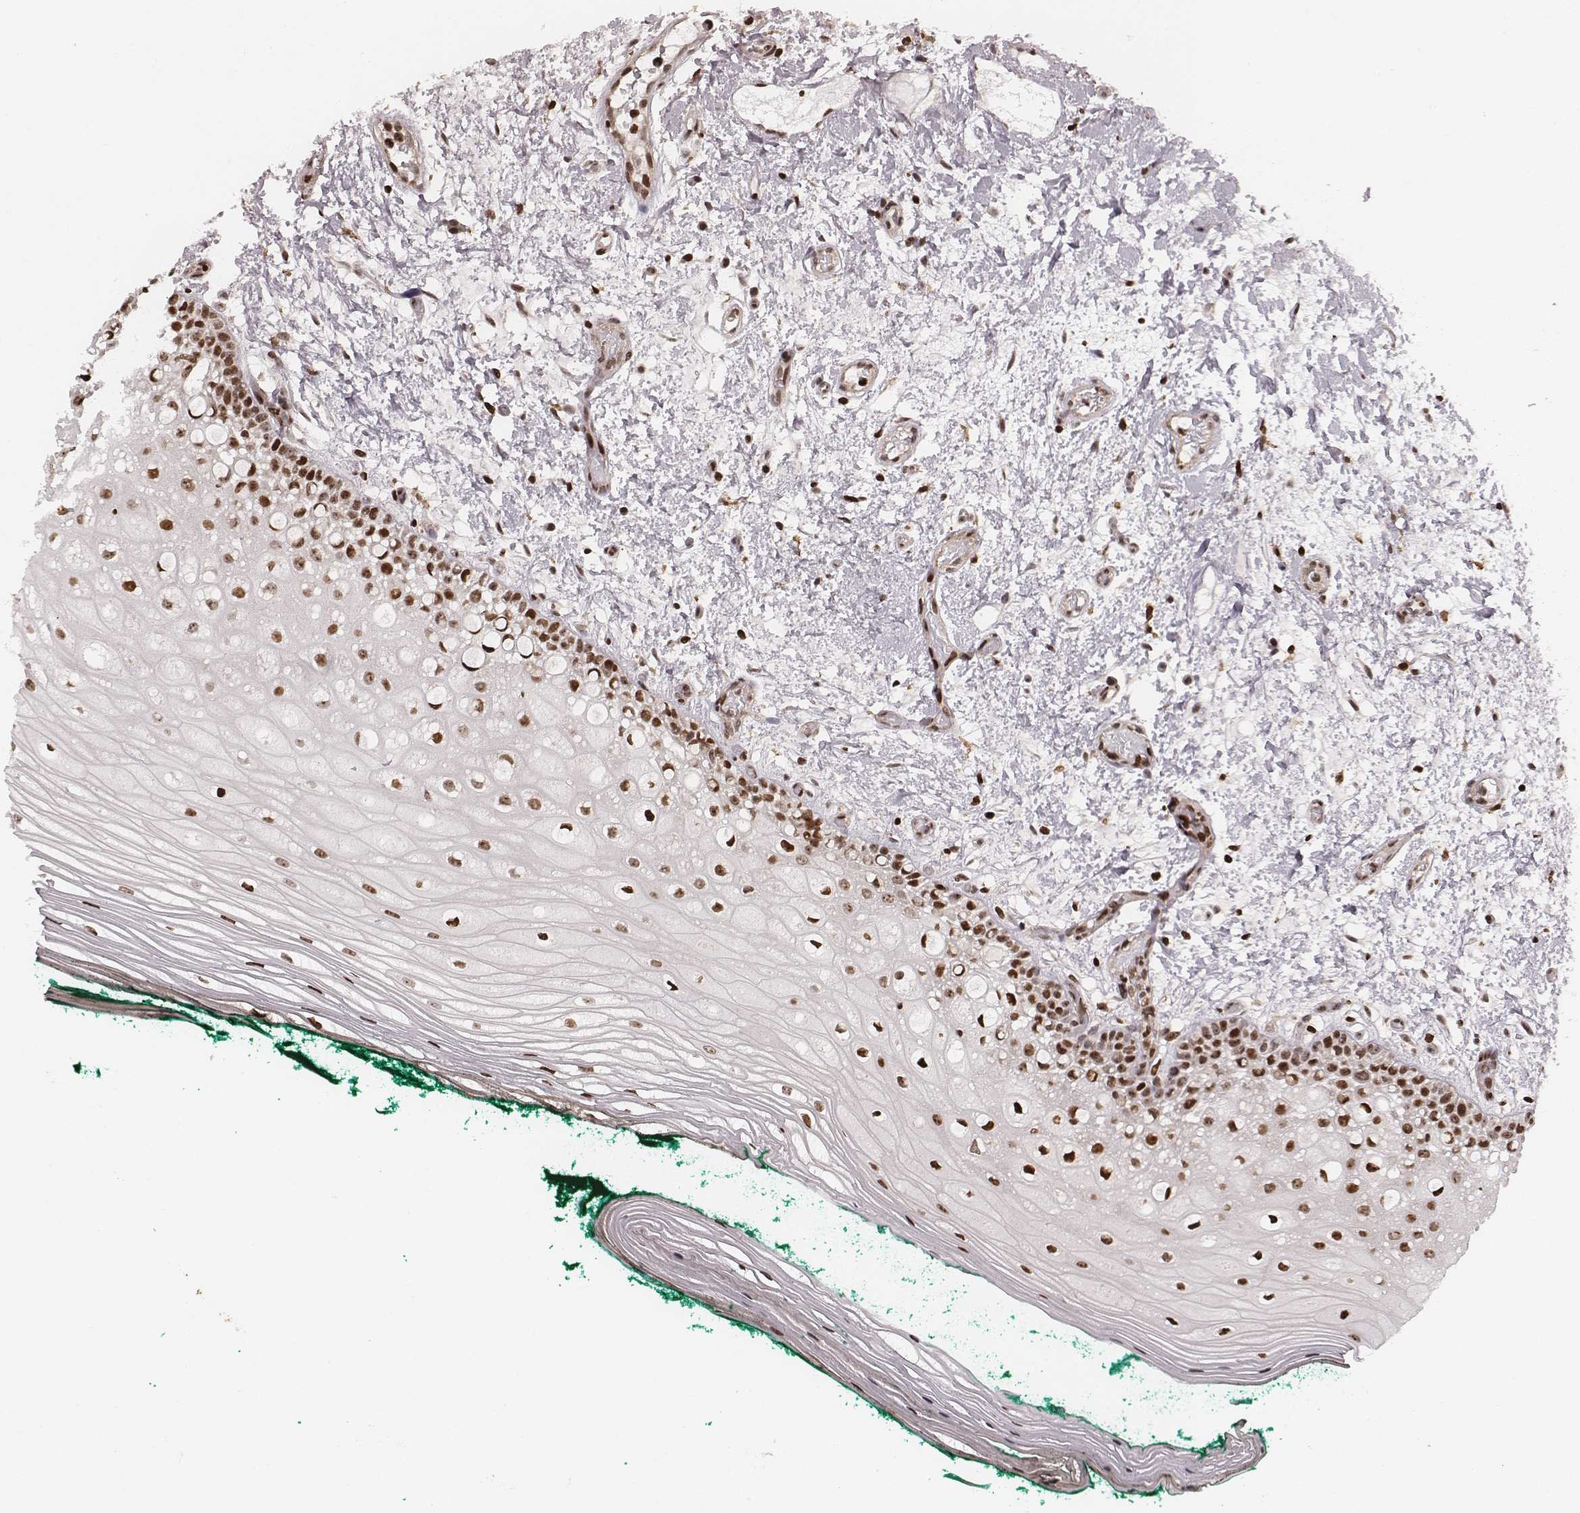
{"staining": {"intensity": "moderate", "quantity": ">75%", "location": "nuclear"}, "tissue": "oral mucosa", "cell_type": "Squamous epithelial cells", "image_type": "normal", "snomed": [{"axis": "morphology", "description": "Normal tissue, NOS"}, {"axis": "topography", "description": "Oral tissue"}], "caption": "This histopathology image reveals immunohistochemistry (IHC) staining of benign human oral mucosa, with medium moderate nuclear positivity in approximately >75% of squamous epithelial cells.", "gene": "VRK3", "patient": {"sex": "female", "age": 83}}